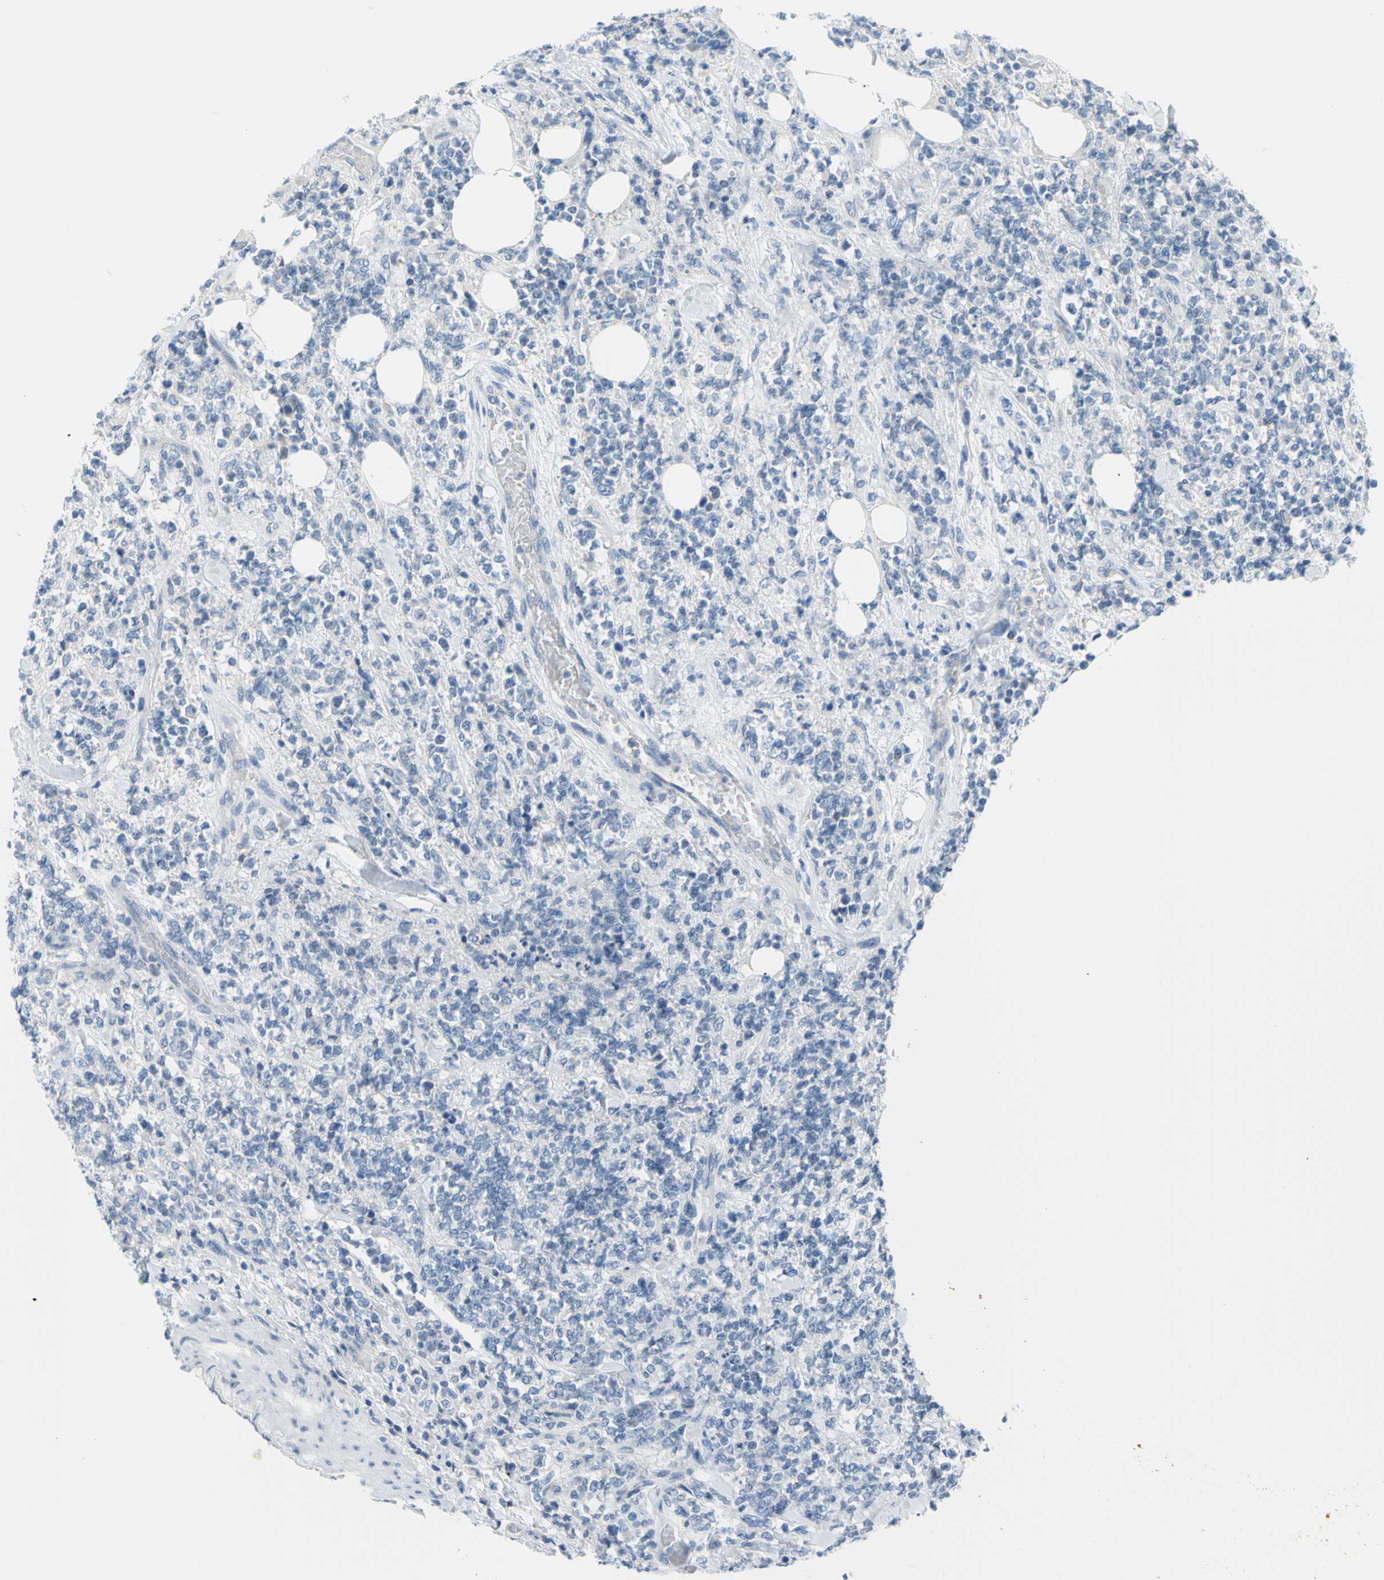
{"staining": {"intensity": "negative", "quantity": "none", "location": "none"}, "tissue": "lymphoma", "cell_type": "Tumor cells", "image_type": "cancer", "snomed": [{"axis": "morphology", "description": "Malignant lymphoma, non-Hodgkin's type, High grade"}, {"axis": "topography", "description": "Soft tissue"}], "caption": "DAB immunohistochemical staining of malignant lymphoma, non-Hodgkin's type (high-grade) demonstrates no significant staining in tumor cells.", "gene": "DCT", "patient": {"sex": "male", "age": 18}}